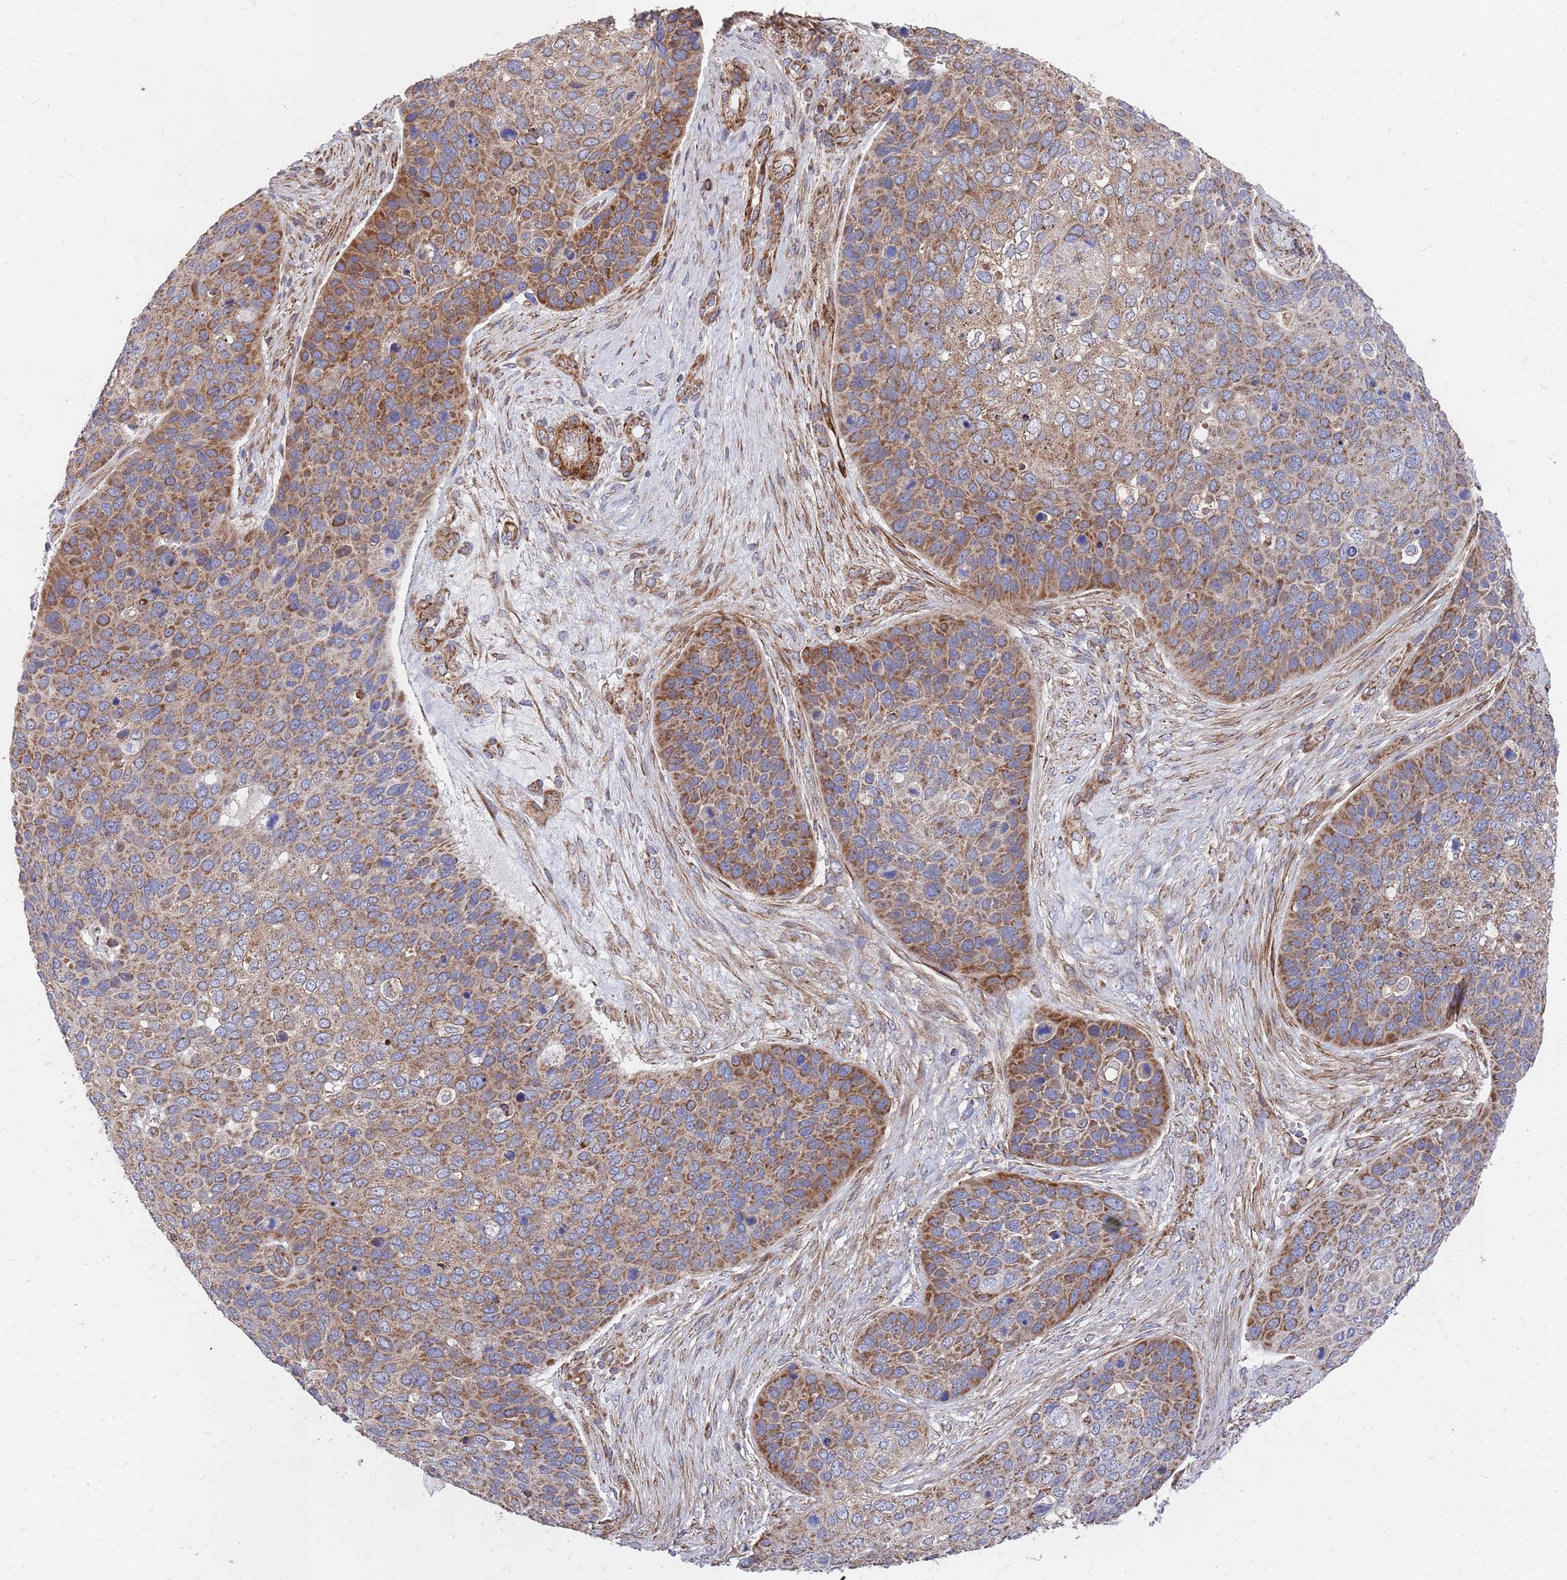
{"staining": {"intensity": "moderate", "quantity": ">75%", "location": "cytoplasmic/membranous"}, "tissue": "skin cancer", "cell_type": "Tumor cells", "image_type": "cancer", "snomed": [{"axis": "morphology", "description": "Basal cell carcinoma"}, {"axis": "topography", "description": "Skin"}], "caption": "Skin cancer (basal cell carcinoma) stained with immunohistochemistry displays moderate cytoplasmic/membranous positivity in approximately >75% of tumor cells.", "gene": "WDFY3", "patient": {"sex": "female", "age": 74}}